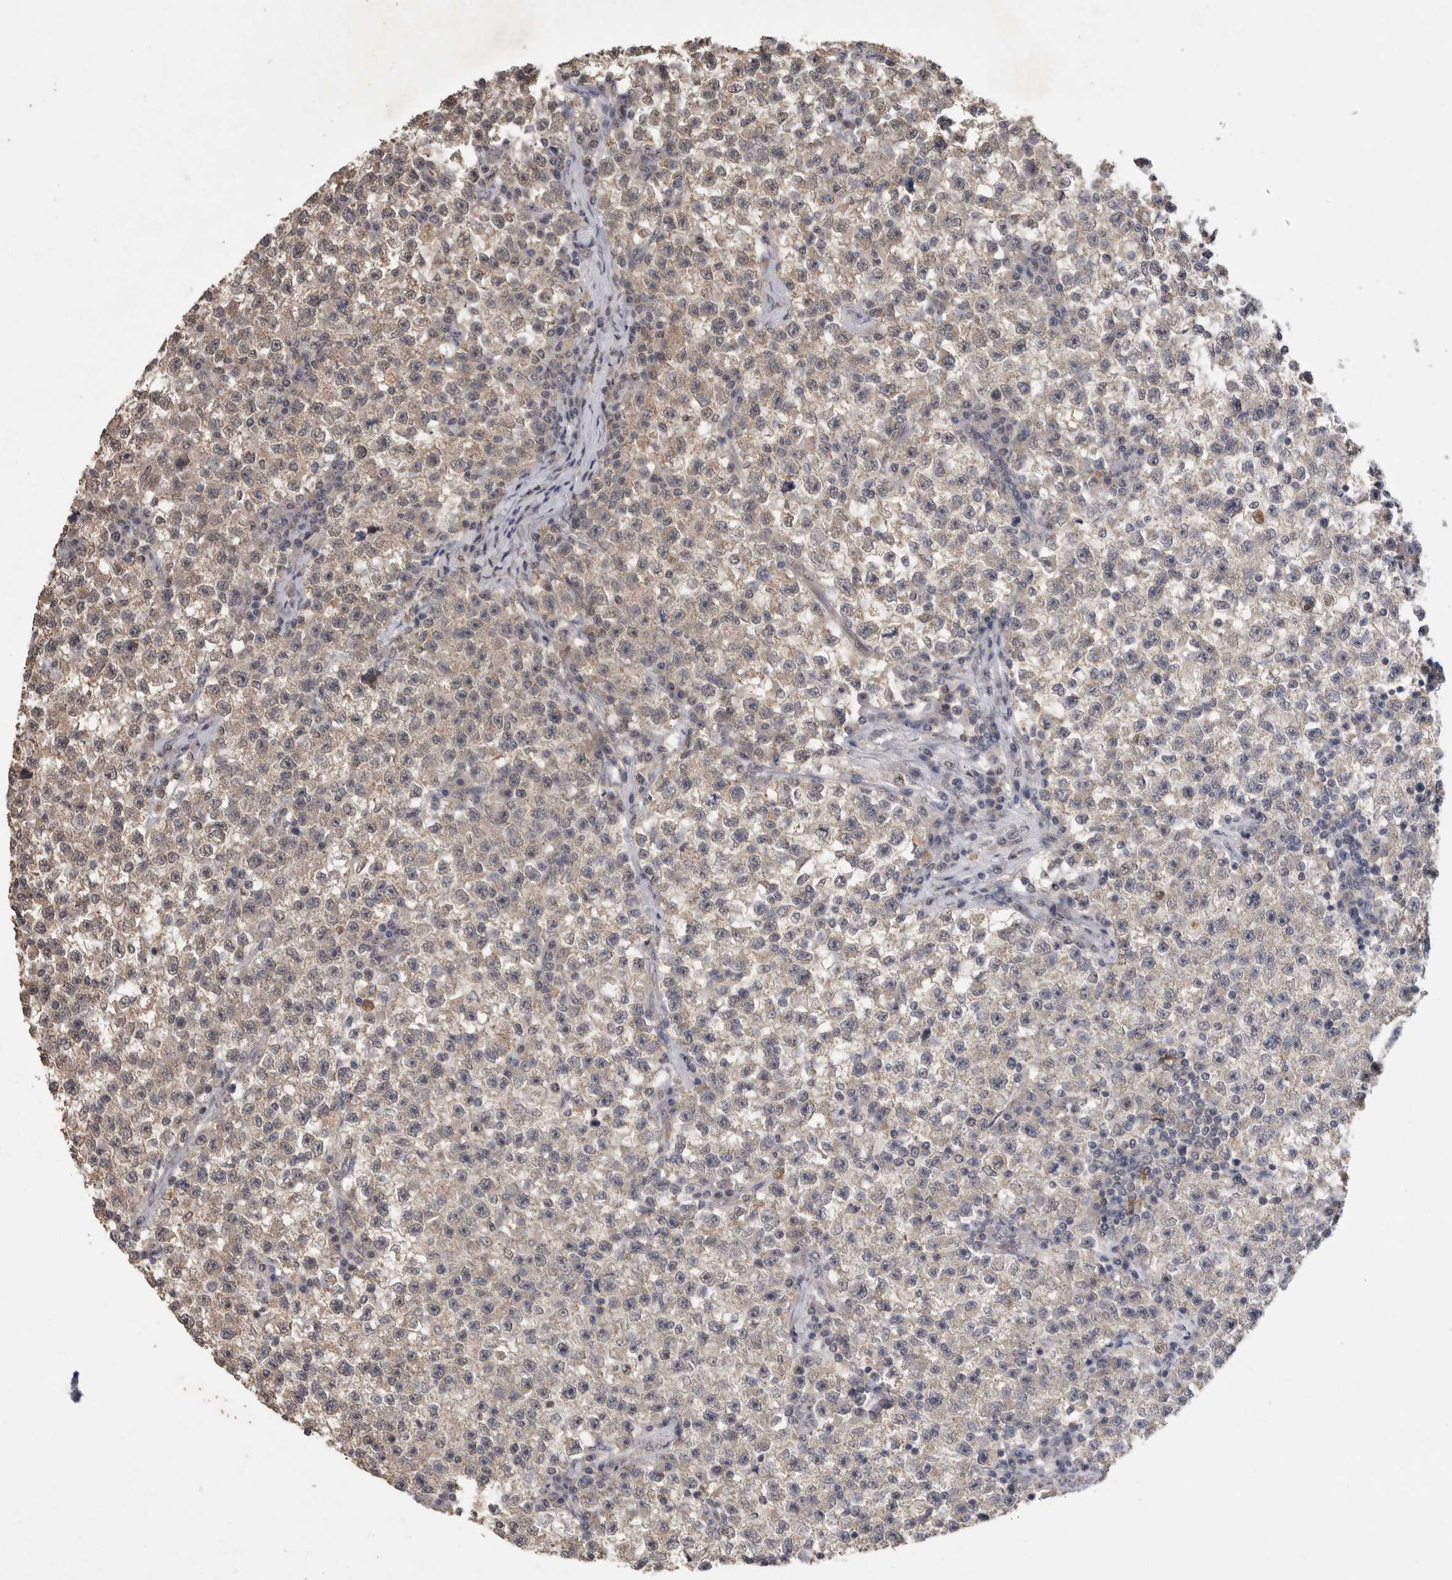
{"staining": {"intensity": "negative", "quantity": "none", "location": "none"}, "tissue": "testis cancer", "cell_type": "Tumor cells", "image_type": "cancer", "snomed": [{"axis": "morphology", "description": "Seminoma, NOS"}, {"axis": "topography", "description": "Testis"}], "caption": "An image of human seminoma (testis) is negative for staining in tumor cells.", "gene": "RHPN1", "patient": {"sex": "male", "age": 22}}